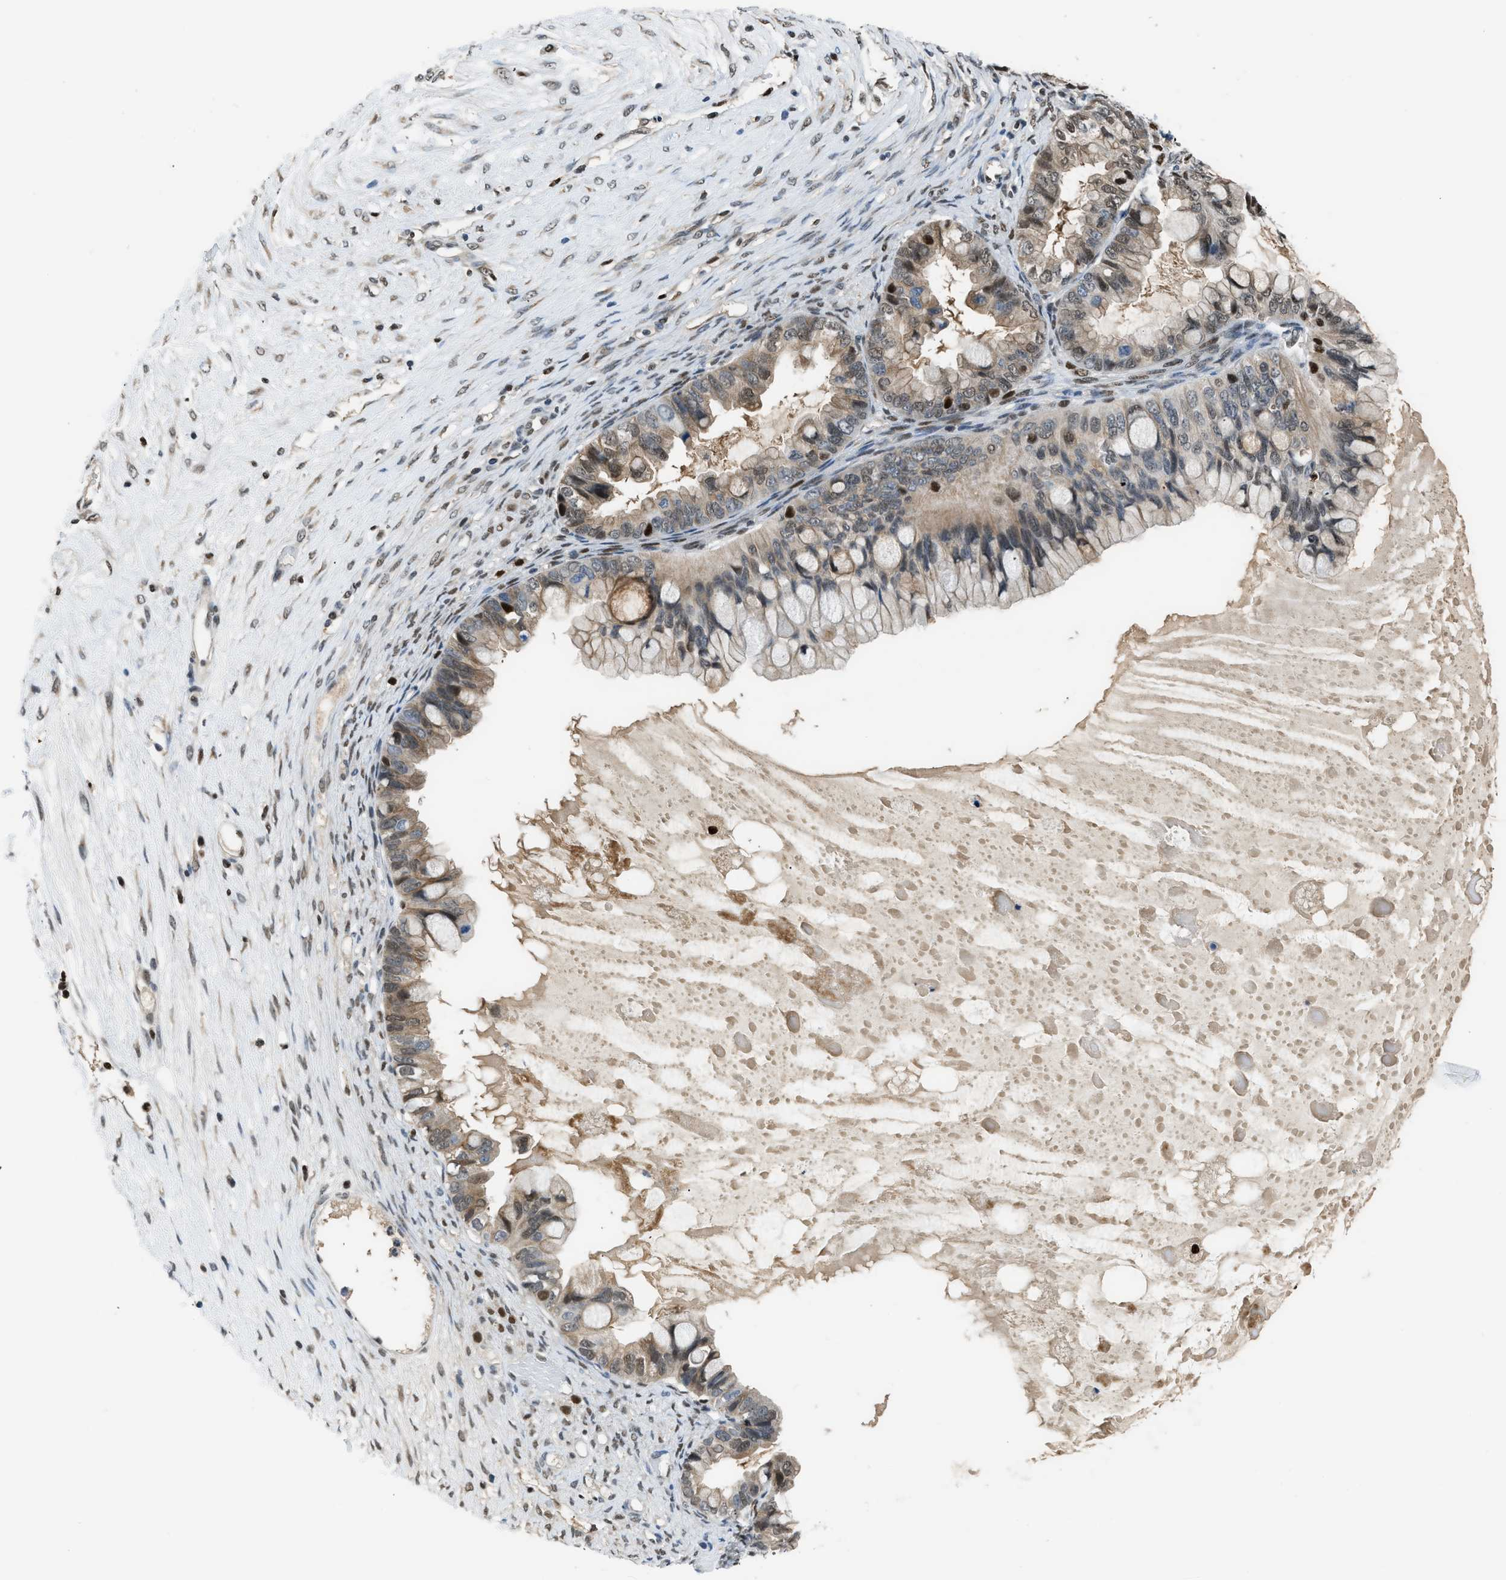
{"staining": {"intensity": "moderate", "quantity": ">75%", "location": "cytoplasmic/membranous,nuclear"}, "tissue": "ovarian cancer", "cell_type": "Tumor cells", "image_type": "cancer", "snomed": [{"axis": "morphology", "description": "Cystadenocarcinoma, mucinous, NOS"}, {"axis": "topography", "description": "Ovary"}], "caption": "Immunohistochemical staining of ovarian cancer demonstrates moderate cytoplasmic/membranous and nuclear protein expression in about >75% of tumor cells.", "gene": "ALX1", "patient": {"sex": "female", "age": 80}}